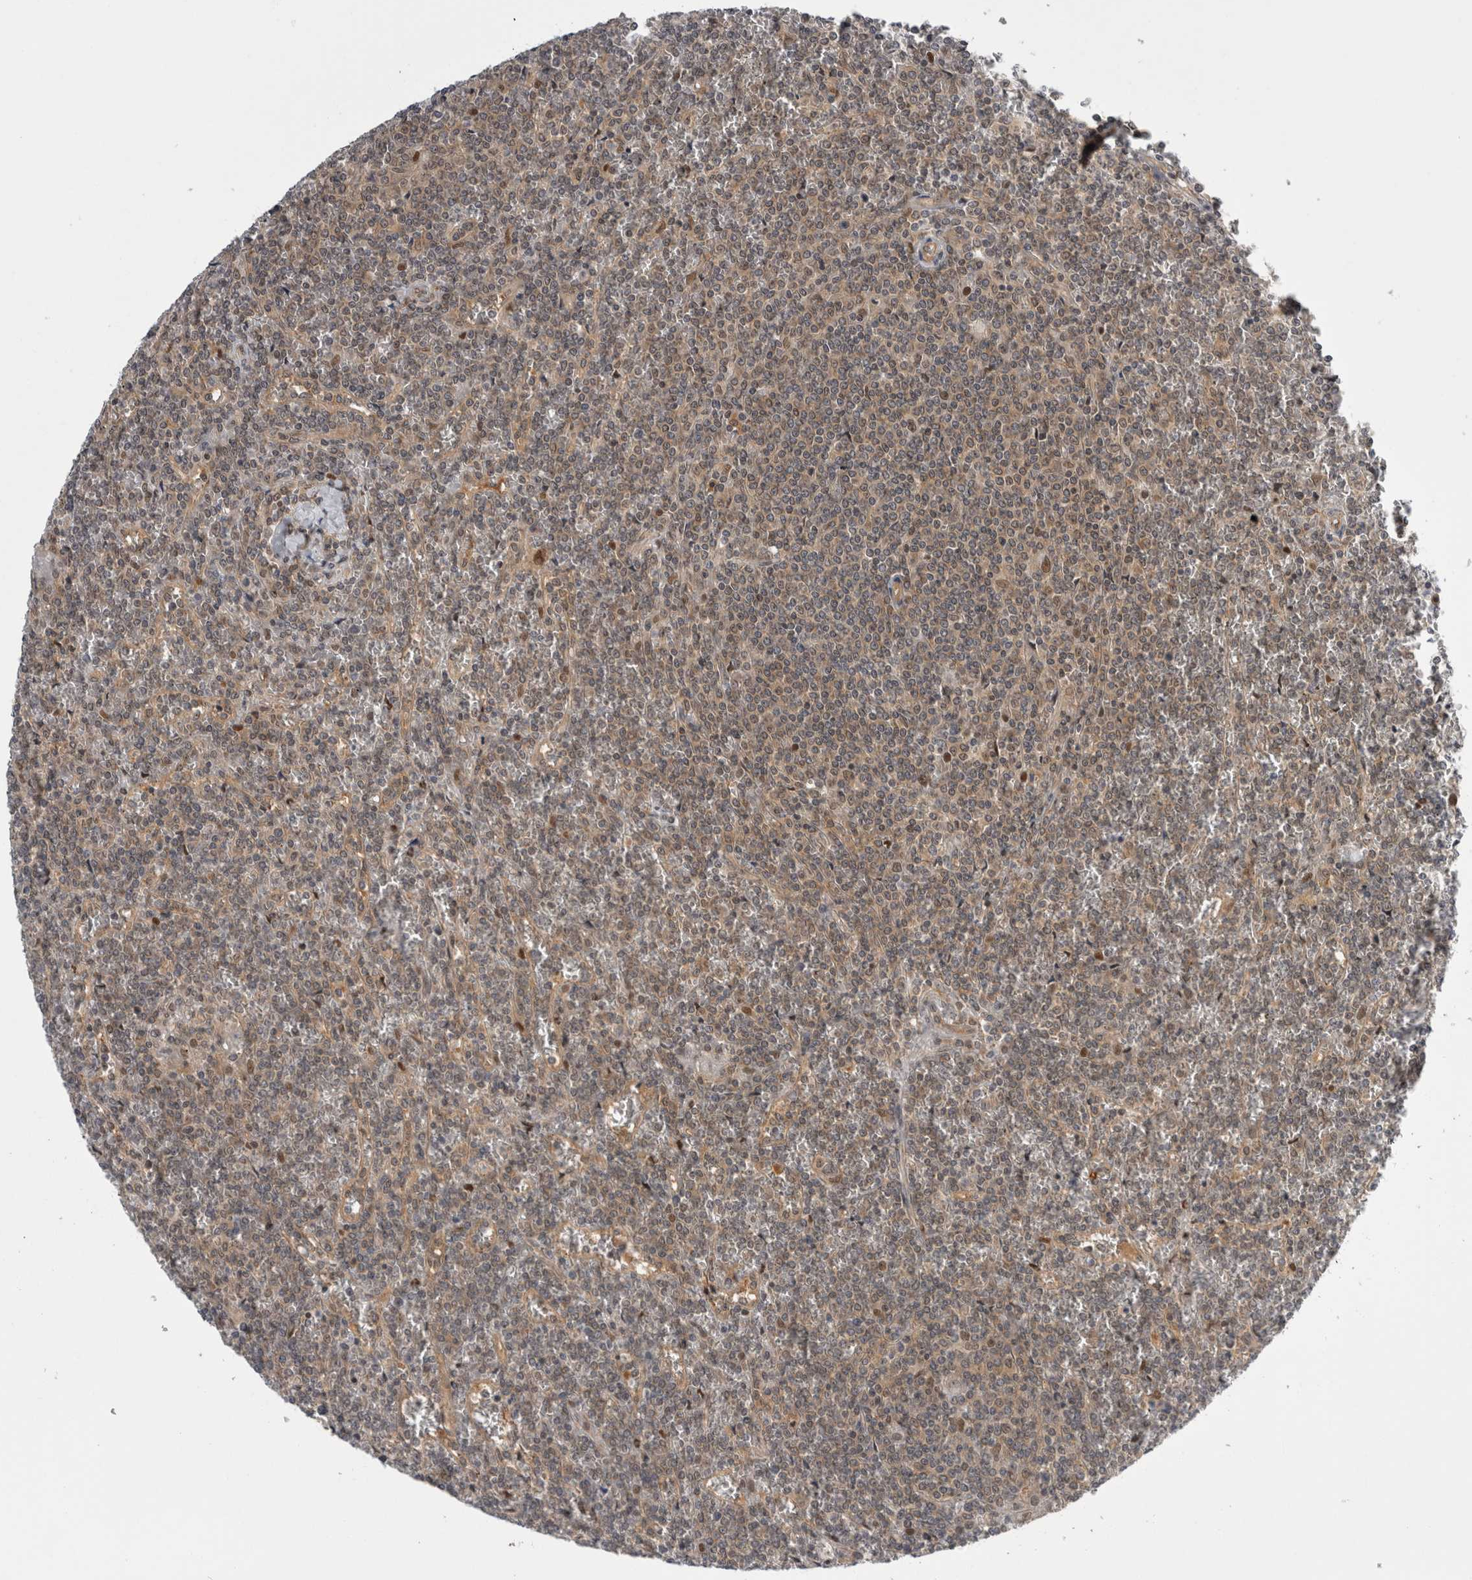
{"staining": {"intensity": "weak", "quantity": "25%-75%", "location": "cytoplasmic/membranous"}, "tissue": "lymphoma", "cell_type": "Tumor cells", "image_type": "cancer", "snomed": [{"axis": "morphology", "description": "Malignant lymphoma, non-Hodgkin's type, Low grade"}, {"axis": "topography", "description": "Spleen"}], "caption": "An image of human lymphoma stained for a protein exhibits weak cytoplasmic/membranous brown staining in tumor cells.", "gene": "PSMB2", "patient": {"sex": "female", "age": 19}}